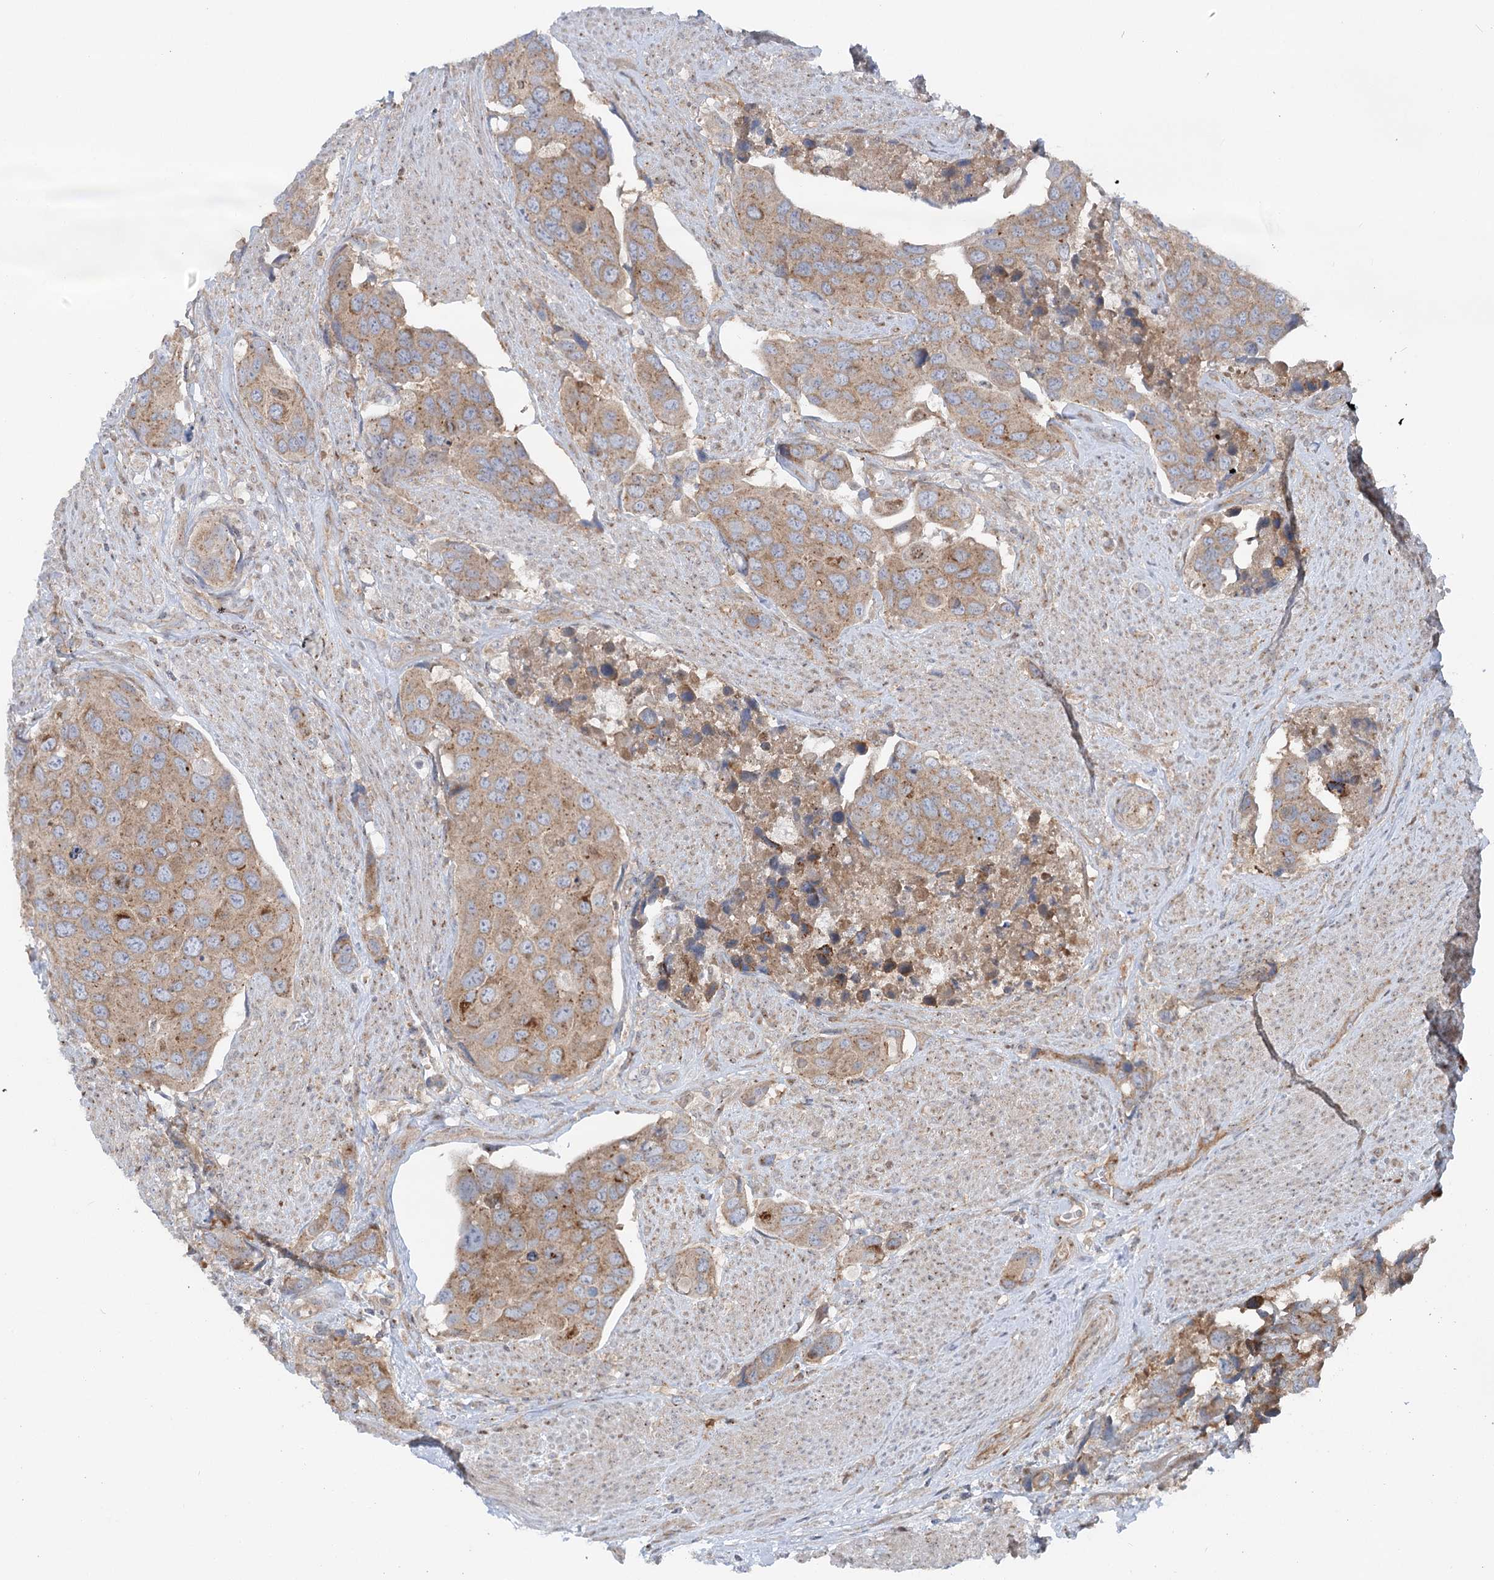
{"staining": {"intensity": "moderate", "quantity": ">75%", "location": "cytoplasmic/membranous"}, "tissue": "urothelial cancer", "cell_type": "Tumor cells", "image_type": "cancer", "snomed": [{"axis": "morphology", "description": "Urothelial carcinoma, High grade"}, {"axis": "topography", "description": "Urinary bladder"}], "caption": "A micrograph of human urothelial cancer stained for a protein displays moderate cytoplasmic/membranous brown staining in tumor cells. (Brightfield microscopy of DAB IHC at high magnification).", "gene": "SCN11A", "patient": {"sex": "male", "age": 74}}